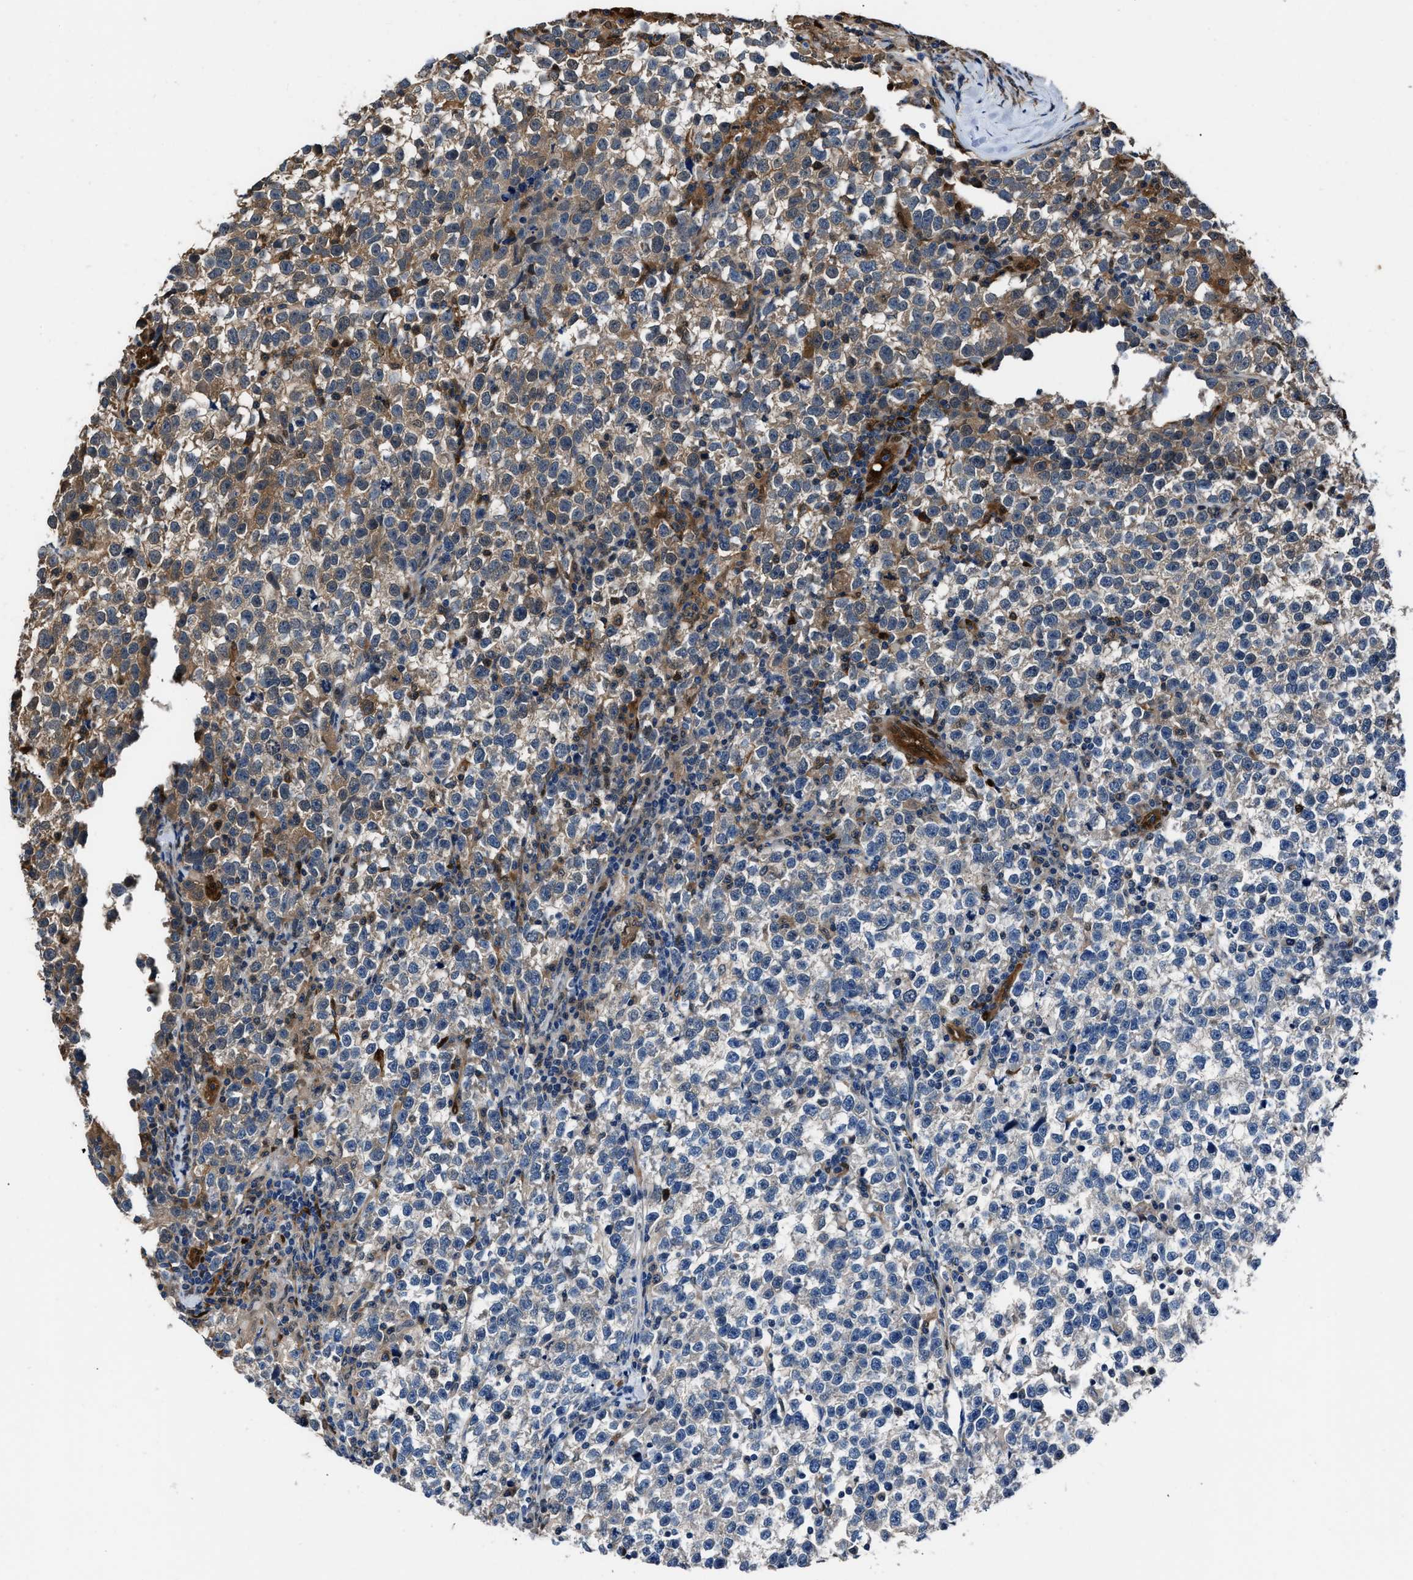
{"staining": {"intensity": "weak", "quantity": "25%-75%", "location": "cytoplasmic/membranous"}, "tissue": "testis cancer", "cell_type": "Tumor cells", "image_type": "cancer", "snomed": [{"axis": "morphology", "description": "Normal tissue, NOS"}, {"axis": "morphology", "description": "Seminoma, NOS"}, {"axis": "topography", "description": "Testis"}], "caption": "The immunohistochemical stain highlights weak cytoplasmic/membranous positivity in tumor cells of testis seminoma tissue.", "gene": "PPA1", "patient": {"sex": "male", "age": 43}}